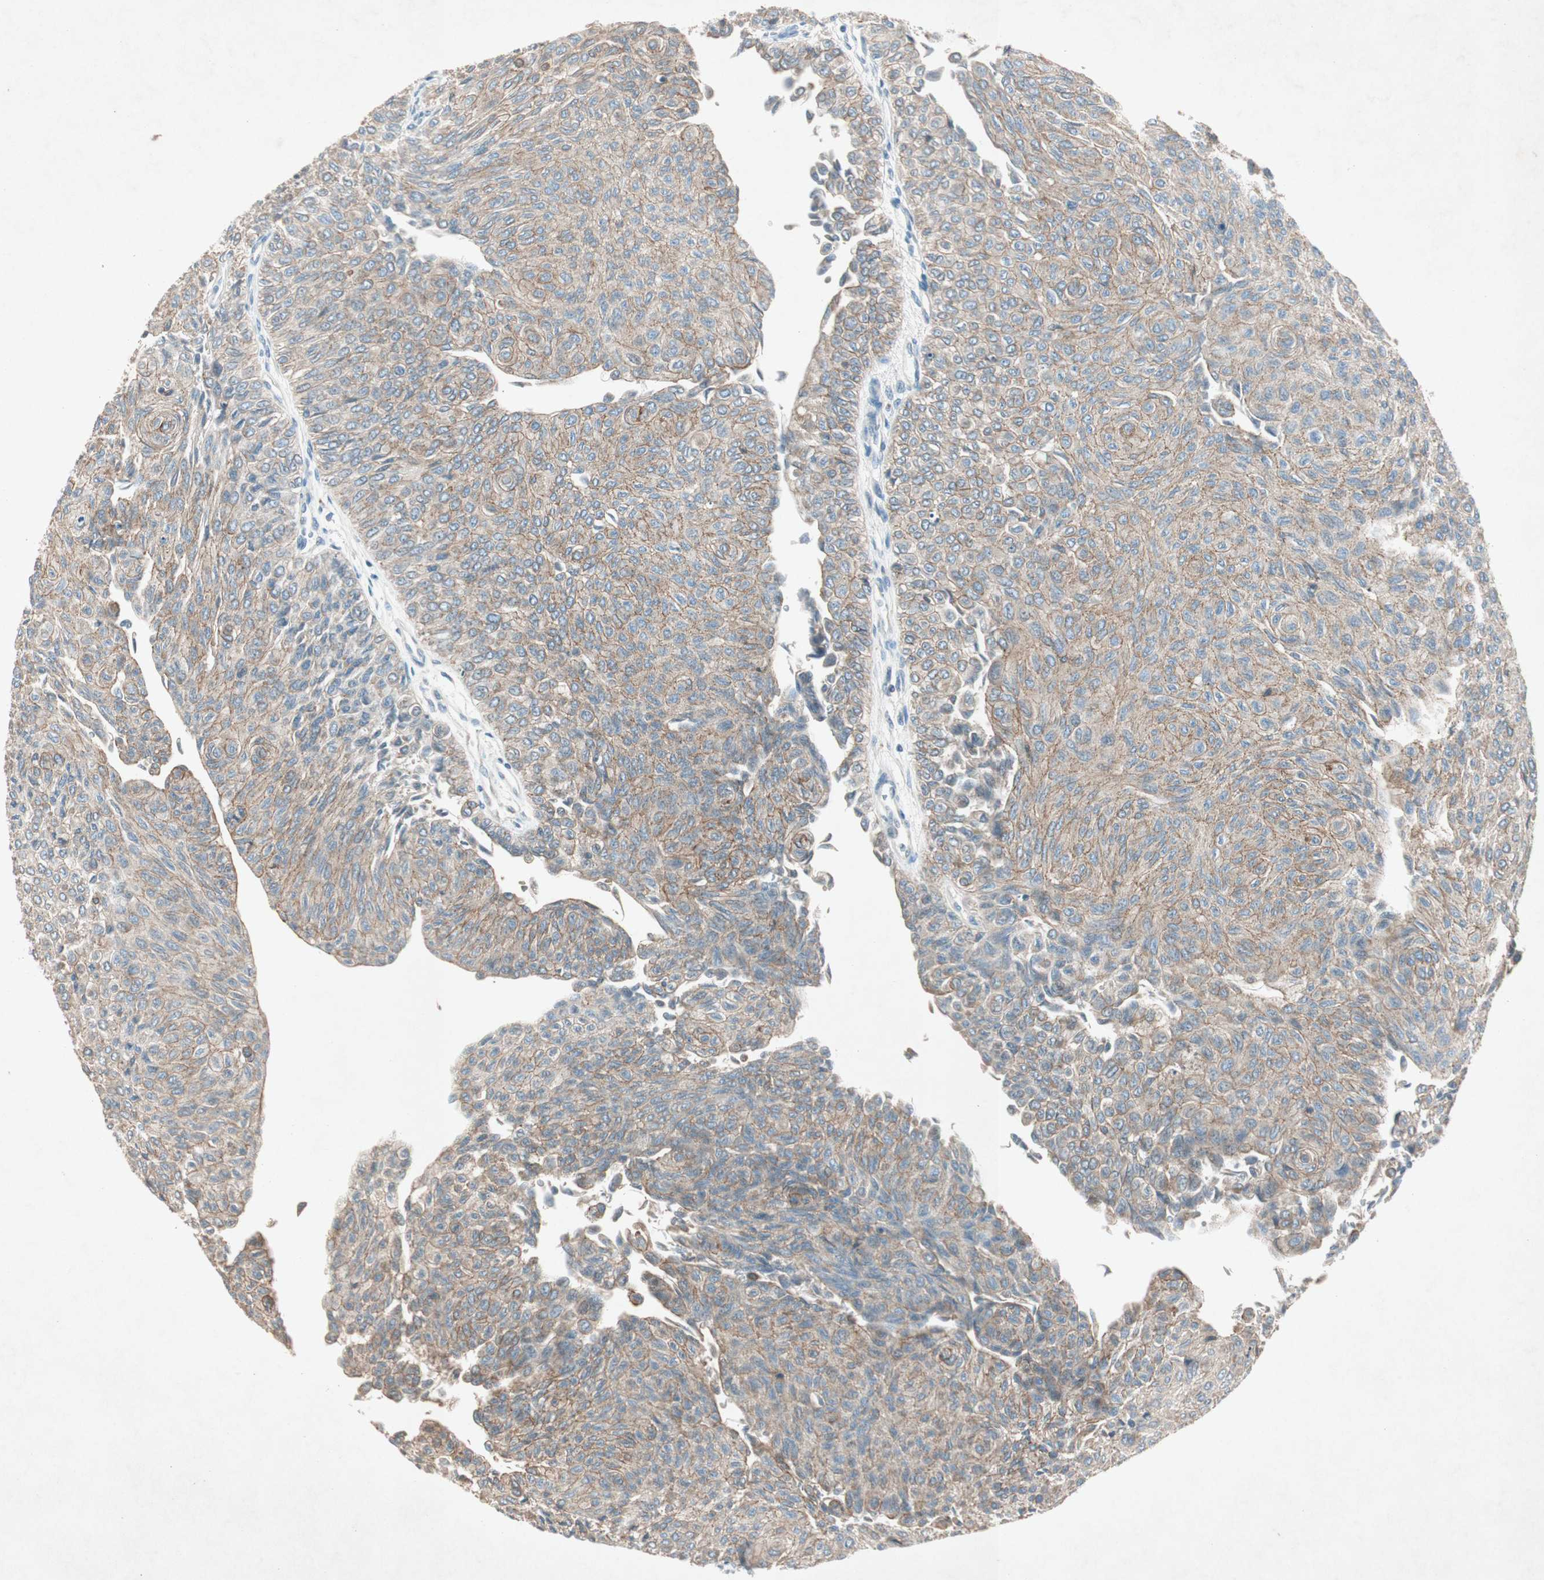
{"staining": {"intensity": "moderate", "quantity": ">75%", "location": "cytoplasmic/membranous"}, "tissue": "urothelial cancer", "cell_type": "Tumor cells", "image_type": "cancer", "snomed": [{"axis": "morphology", "description": "Urothelial carcinoma, Low grade"}, {"axis": "topography", "description": "Urinary bladder"}], "caption": "A brown stain shows moderate cytoplasmic/membranous expression of a protein in human urothelial cancer tumor cells. The staining is performed using DAB brown chromogen to label protein expression. The nuclei are counter-stained blue using hematoxylin.", "gene": "NKAIN1", "patient": {"sex": "male", "age": 78}}